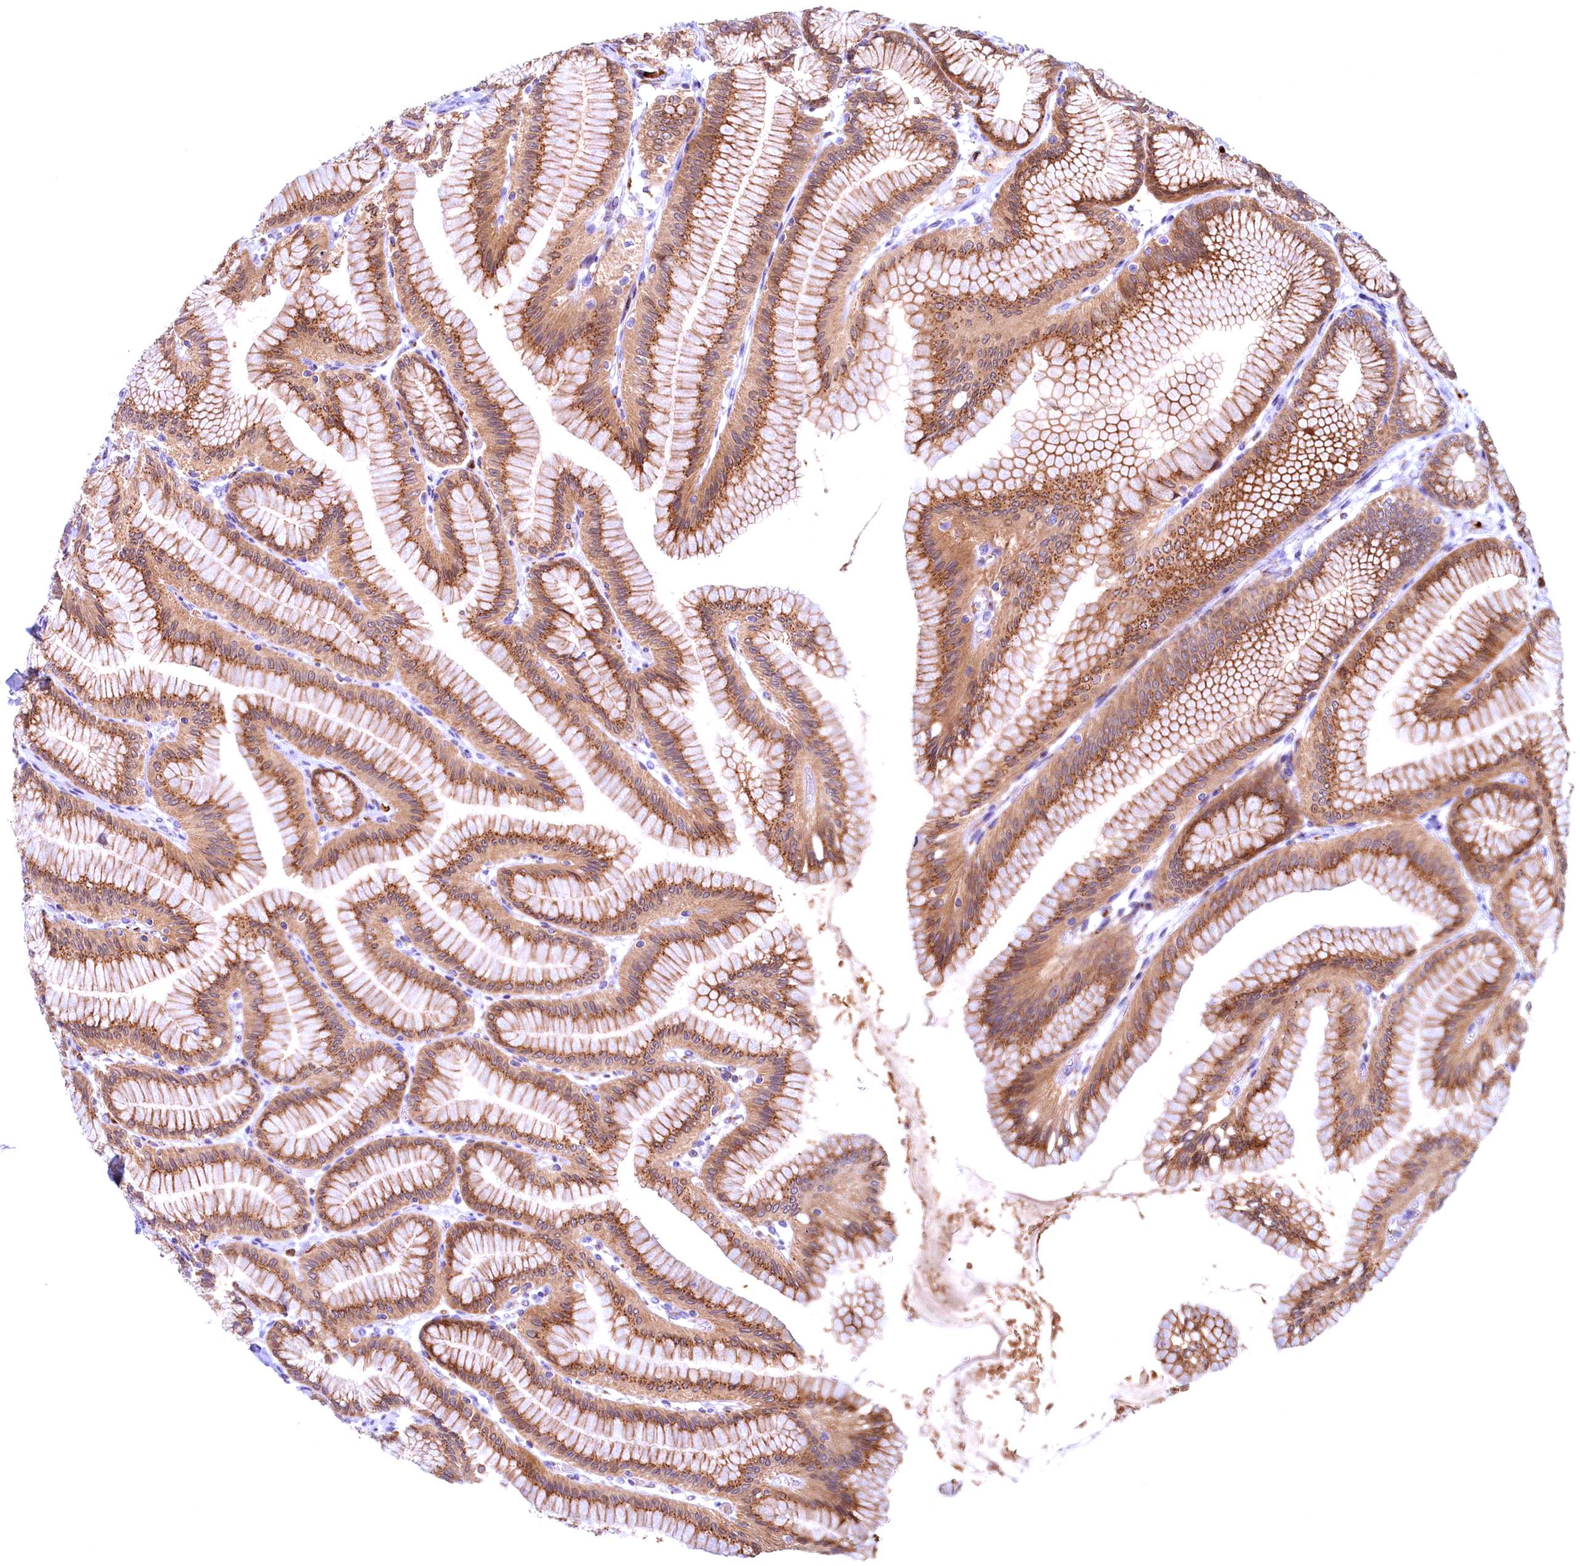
{"staining": {"intensity": "strong", "quantity": ">75%", "location": "cytoplasmic/membranous"}, "tissue": "stomach", "cell_type": "Glandular cells", "image_type": "normal", "snomed": [{"axis": "morphology", "description": "Normal tissue, NOS"}, {"axis": "morphology", "description": "Adenocarcinoma, NOS"}, {"axis": "morphology", "description": "Adenocarcinoma, High grade"}, {"axis": "topography", "description": "Stomach, upper"}, {"axis": "topography", "description": "Stomach"}], "caption": "Normal stomach demonstrates strong cytoplasmic/membranous expression in approximately >75% of glandular cells, visualized by immunohistochemistry. (IHC, brightfield microscopy, high magnification).", "gene": "BLVRB", "patient": {"sex": "female", "age": 65}}